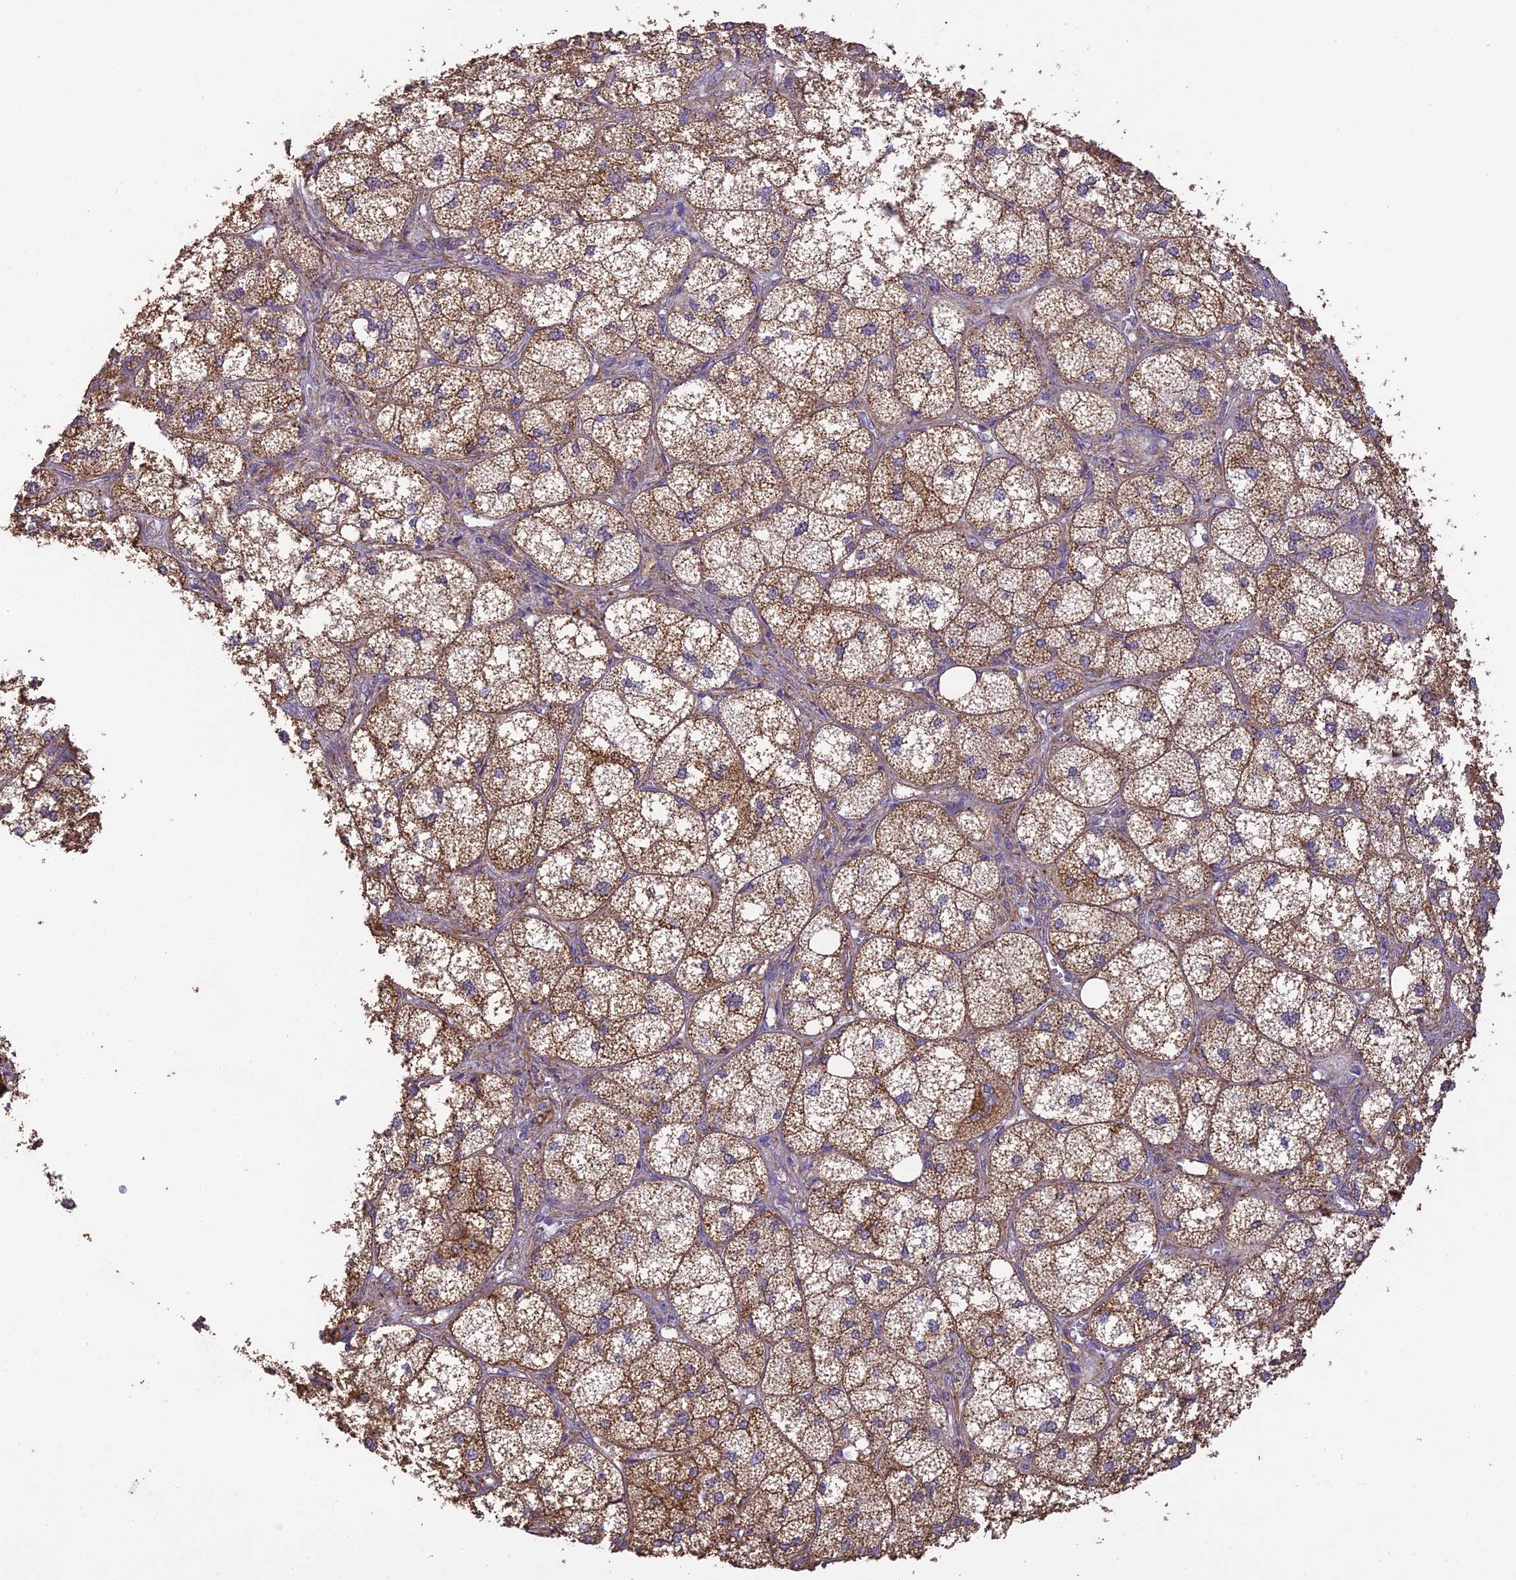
{"staining": {"intensity": "moderate", "quantity": ">75%", "location": "cytoplasmic/membranous"}, "tissue": "adrenal gland", "cell_type": "Glandular cells", "image_type": "normal", "snomed": [{"axis": "morphology", "description": "Normal tissue, NOS"}, {"axis": "topography", "description": "Adrenal gland"}], "caption": "Adrenal gland stained with DAB immunohistochemistry (IHC) demonstrates medium levels of moderate cytoplasmic/membranous staining in about >75% of glandular cells.", "gene": "ARHGAP19", "patient": {"sex": "female", "age": 61}}